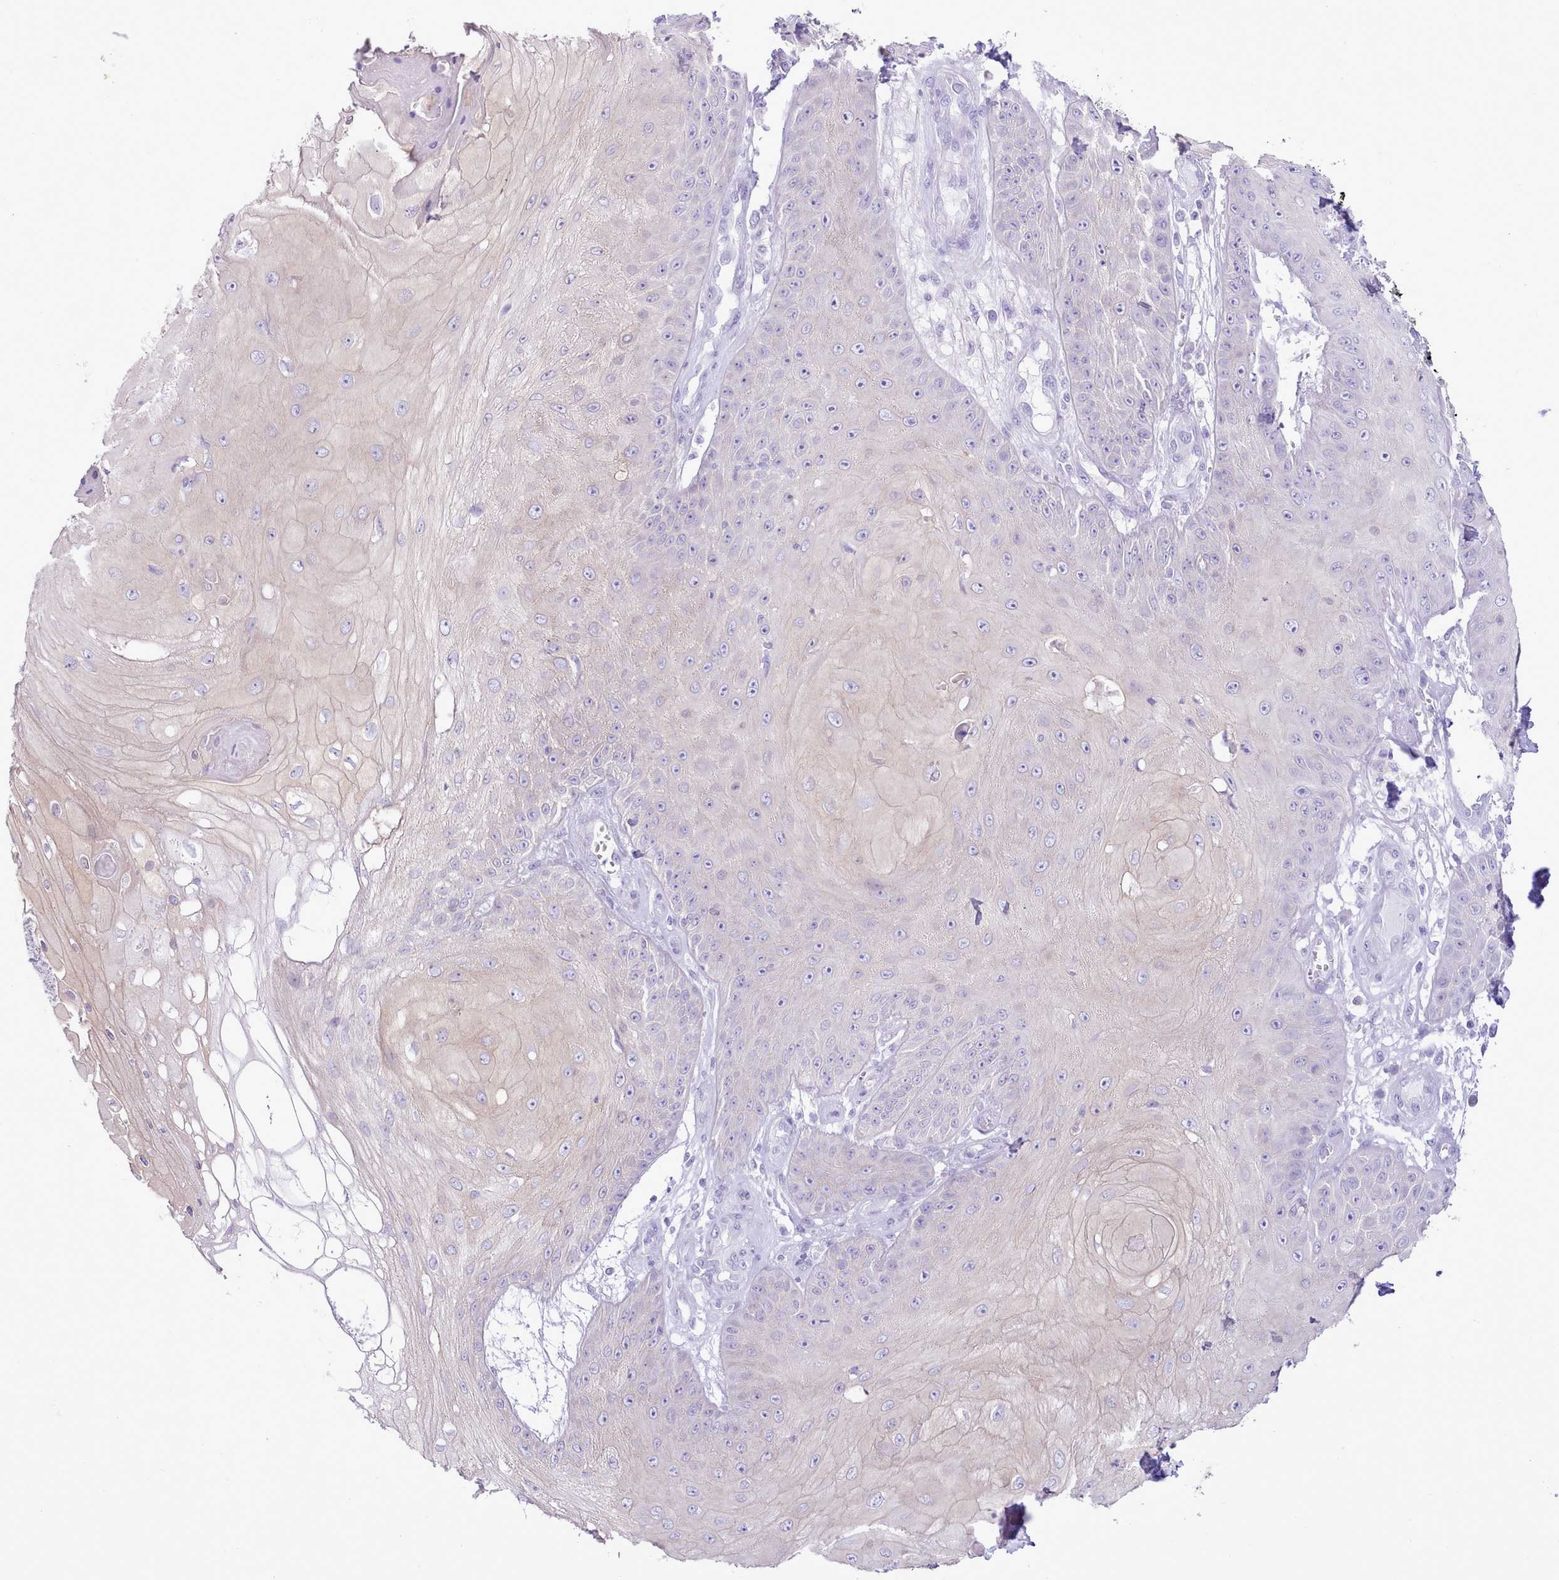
{"staining": {"intensity": "negative", "quantity": "none", "location": "none"}, "tissue": "skin cancer", "cell_type": "Tumor cells", "image_type": "cancer", "snomed": [{"axis": "morphology", "description": "Squamous cell carcinoma, NOS"}, {"axis": "topography", "description": "Skin"}], "caption": "Tumor cells show no significant positivity in skin squamous cell carcinoma.", "gene": "MDFI", "patient": {"sex": "male", "age": 70}}